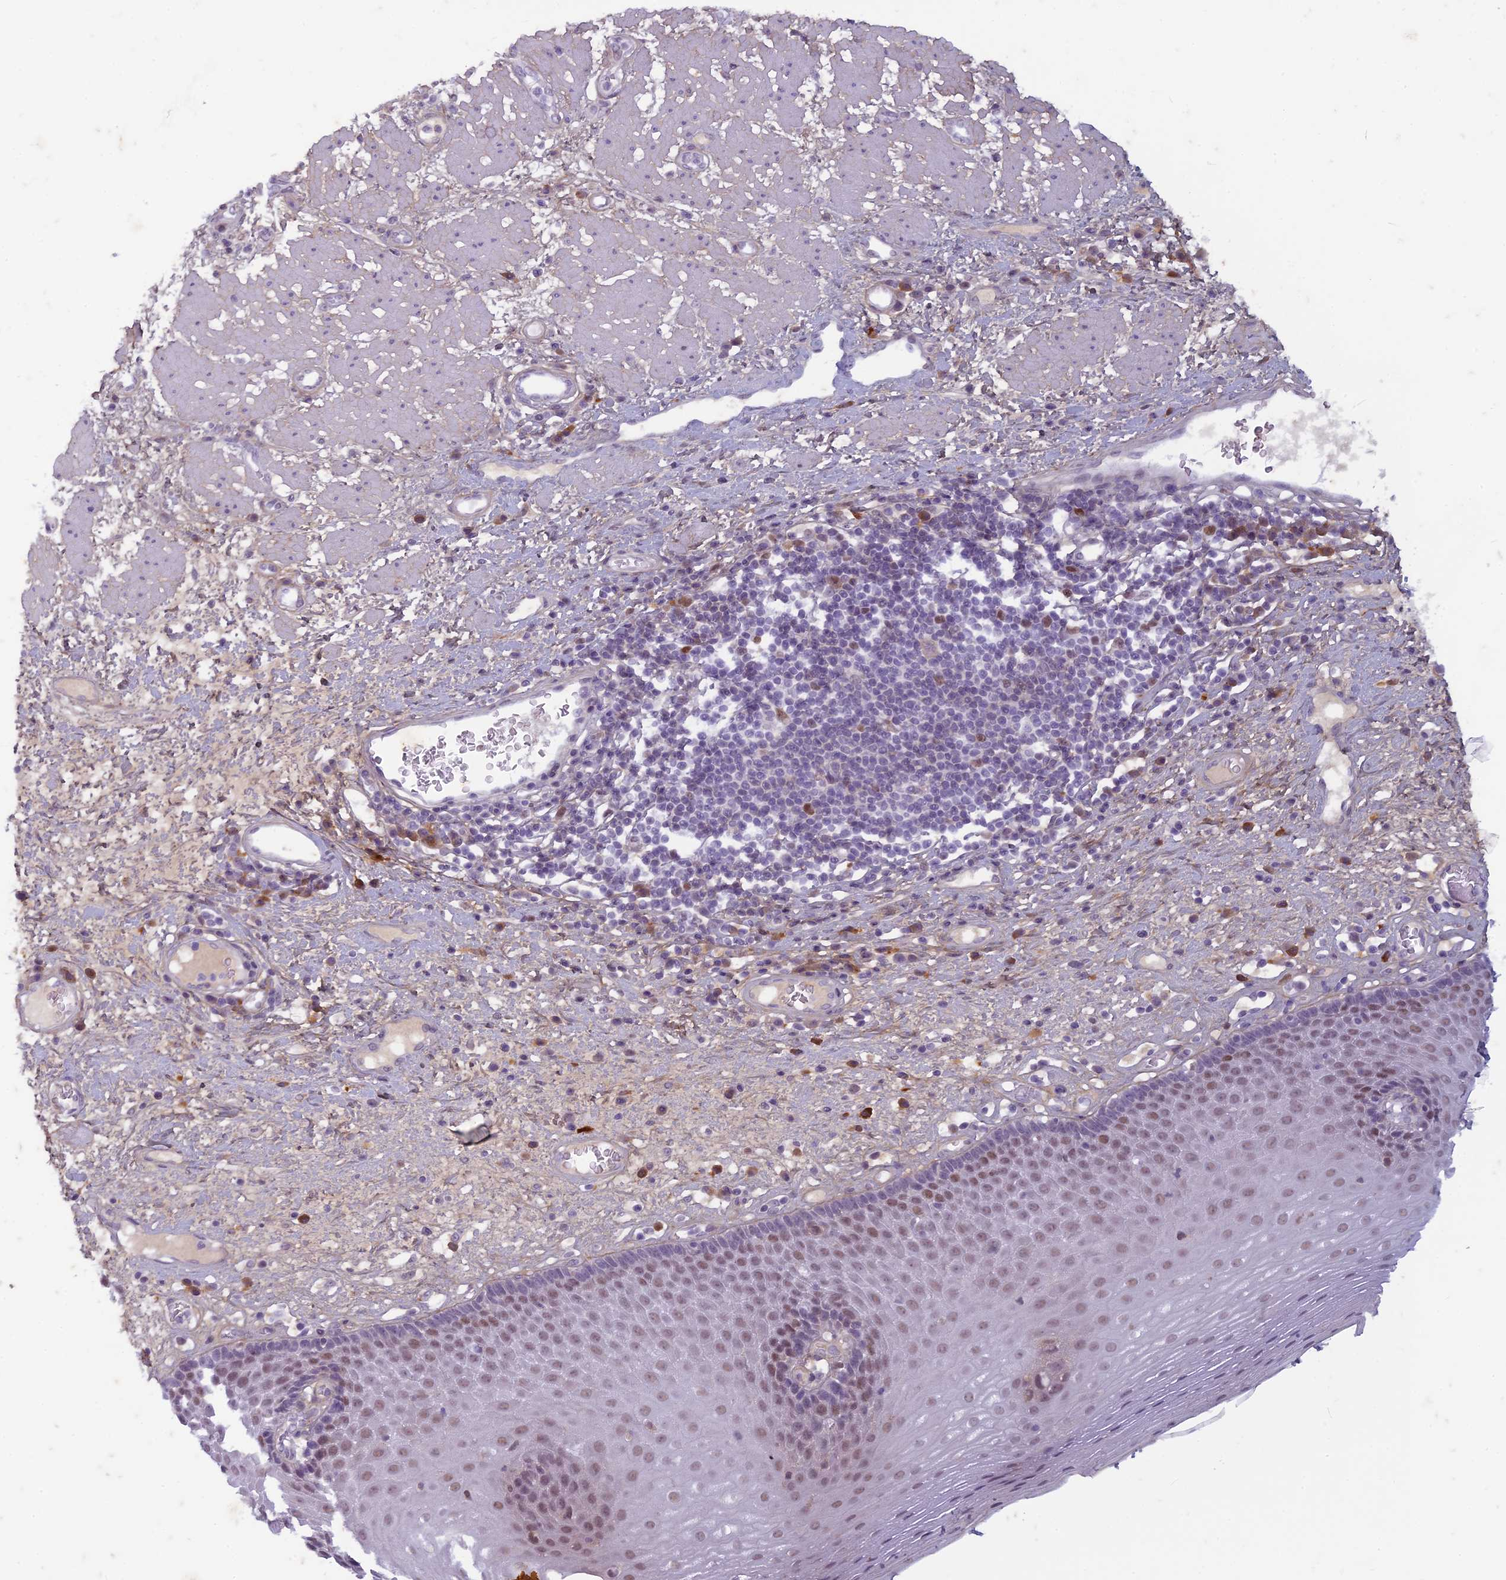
{"staining": {"intensity": "moderate", "quantity": "25%-75%", "location": "nuclear"}, "tissue": "esophagus", "cell_type": "Squamous epithelial cells", "image_type": "normal", "snomed": [{"axis": "morphology", "description": "Normal tissue, NOS"}, {"axis": "morphology", "description": "Adenocarcinoma, NOS"}, {"axis": "topography", "description": "Esophagus"}], "caption": "Protein expression analysis of benign esophagus exhibits moderate nuclear staining in approximately 25%-75% of squamous epithelial cells.", "gene": "PABPN1L", "patient": {"sex": "male", "age": 62}}